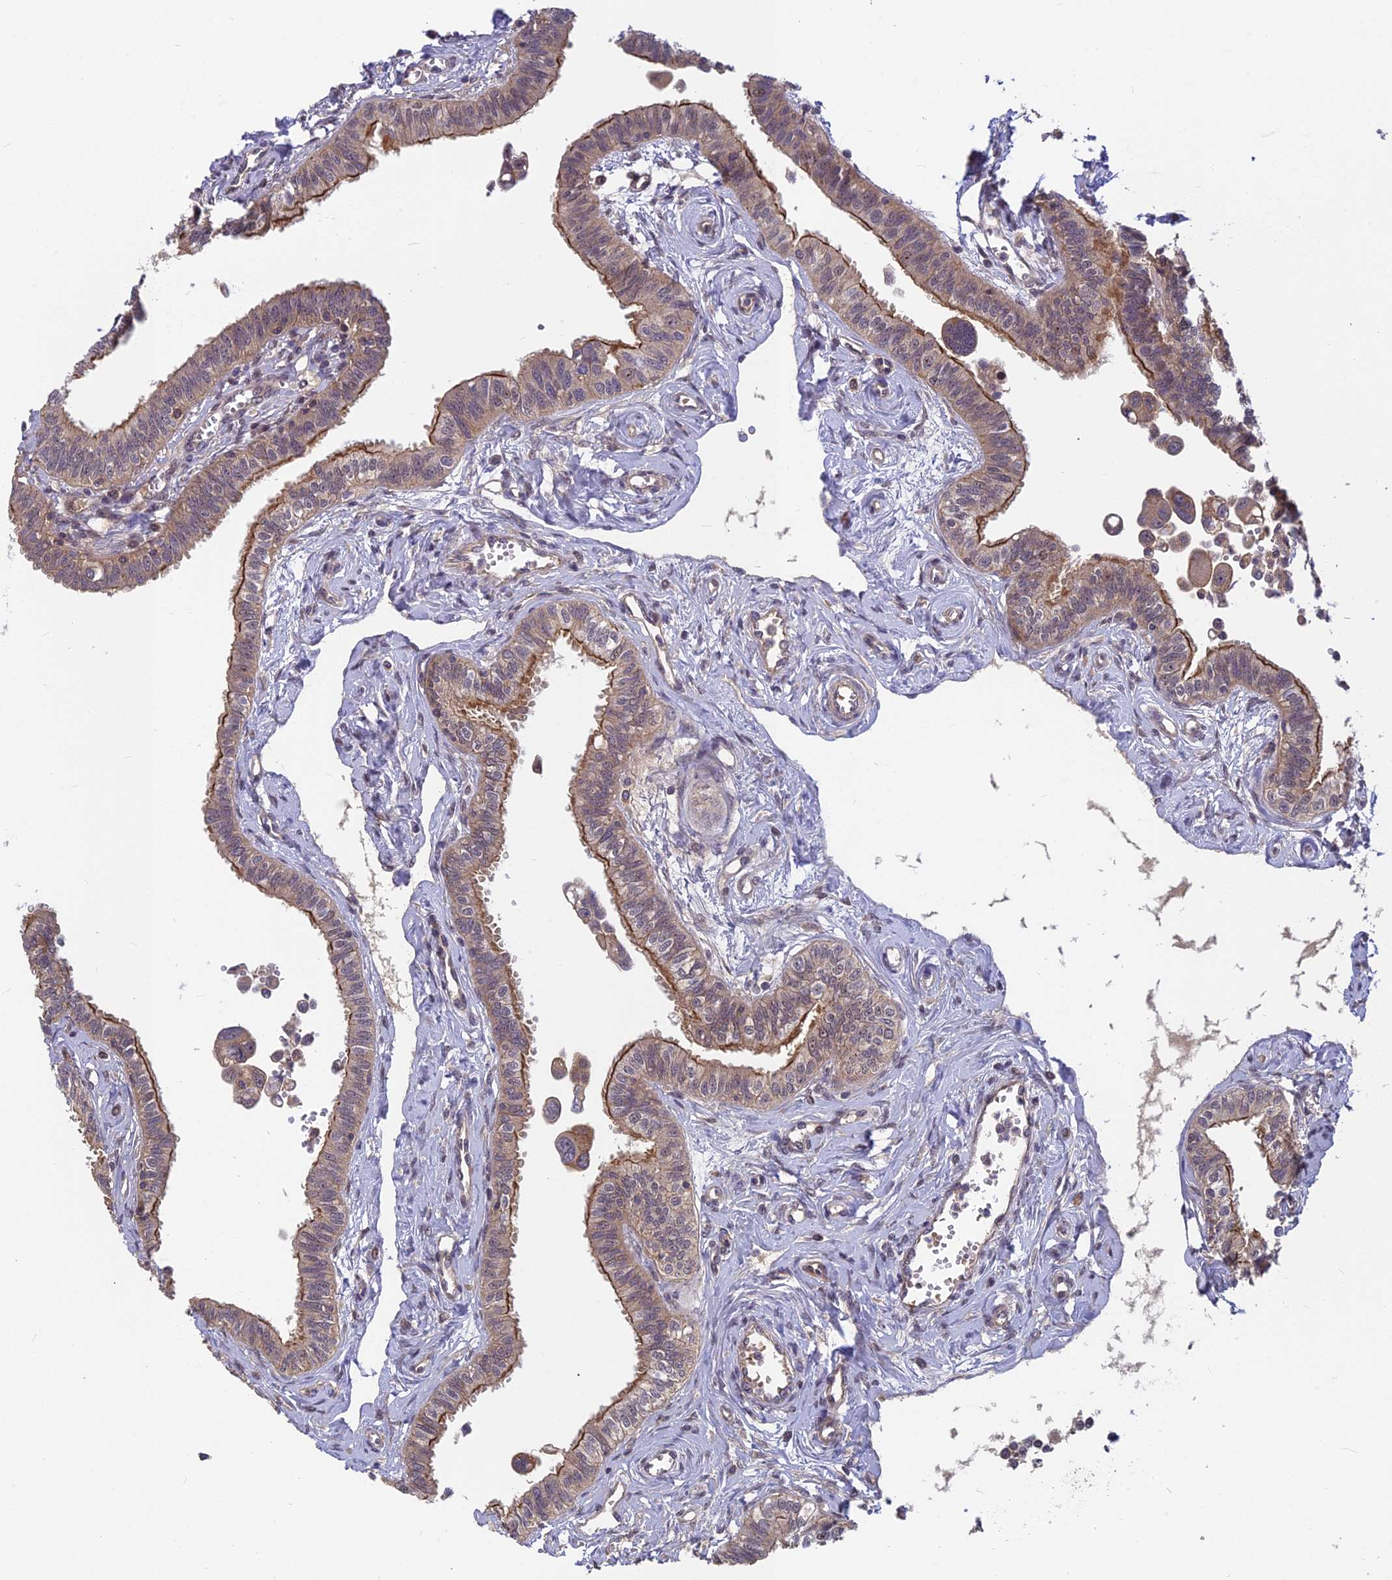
{"staining": {"intensity": "moderate", "quantity": ">75%", "location": "cytoplasmic/membranous"}, "tissue": "fallopian tube", "cell_type": "Glandular cells", "image_type": "normal", "snomed": [{"axis": "morphology", "description": "Normal tissue, NOS"}, {"axis": "morphology", "description": "Carcinoma, NOS"}, {"axis": "topography", "description": "Fallopian tube"}, {"axis": "topography", "description": "Ovary"}], "caption": "This micrograph displays normal fallopian tube stained with immunohistochemistry to label a protein in brown. The cytoplasmic/membranous of glandular cells show moderate positivity for the protein. Nuclei are counter-stained blue.", "gene": "PIKFYVE", "patient": {"sex": "female", "age": 59}}